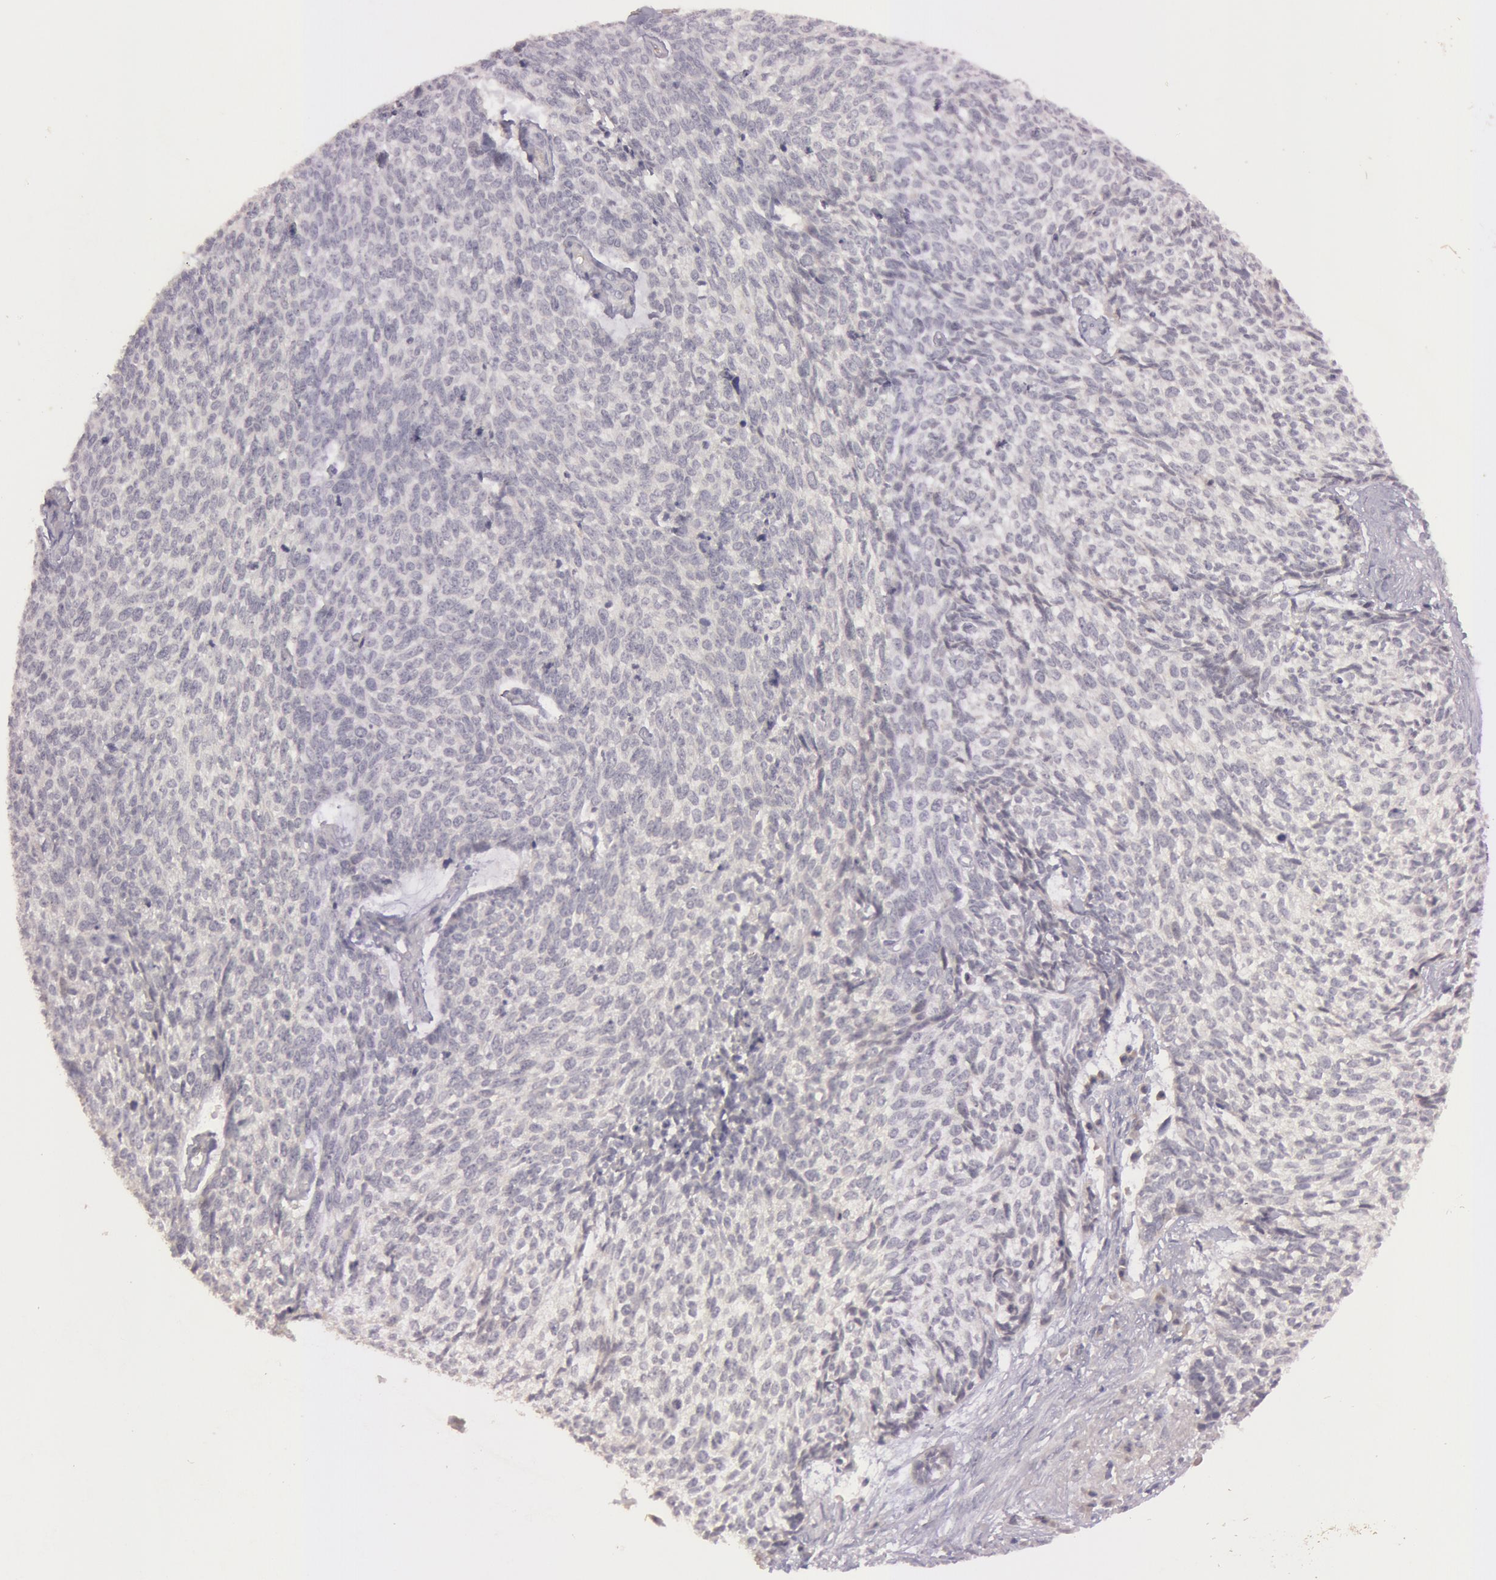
{"staining": {"intensity": "negative", "quantity": "none", "location": "none"}, "tissue": "skin cancer", "cell_type": "Tumor cells", "image_type": "cancer", "snomed": [{"axis": "morphology", "description": "Basal cell carcinoma"}, {"axis": "topography", "description": "Skin"}], "caption": "A photomicrograph of skin cancer stained for a protein reveals no brown staining in tumor cells.", "gene": "MXRA5", "patient": {"sex": "female", "age": 89}}